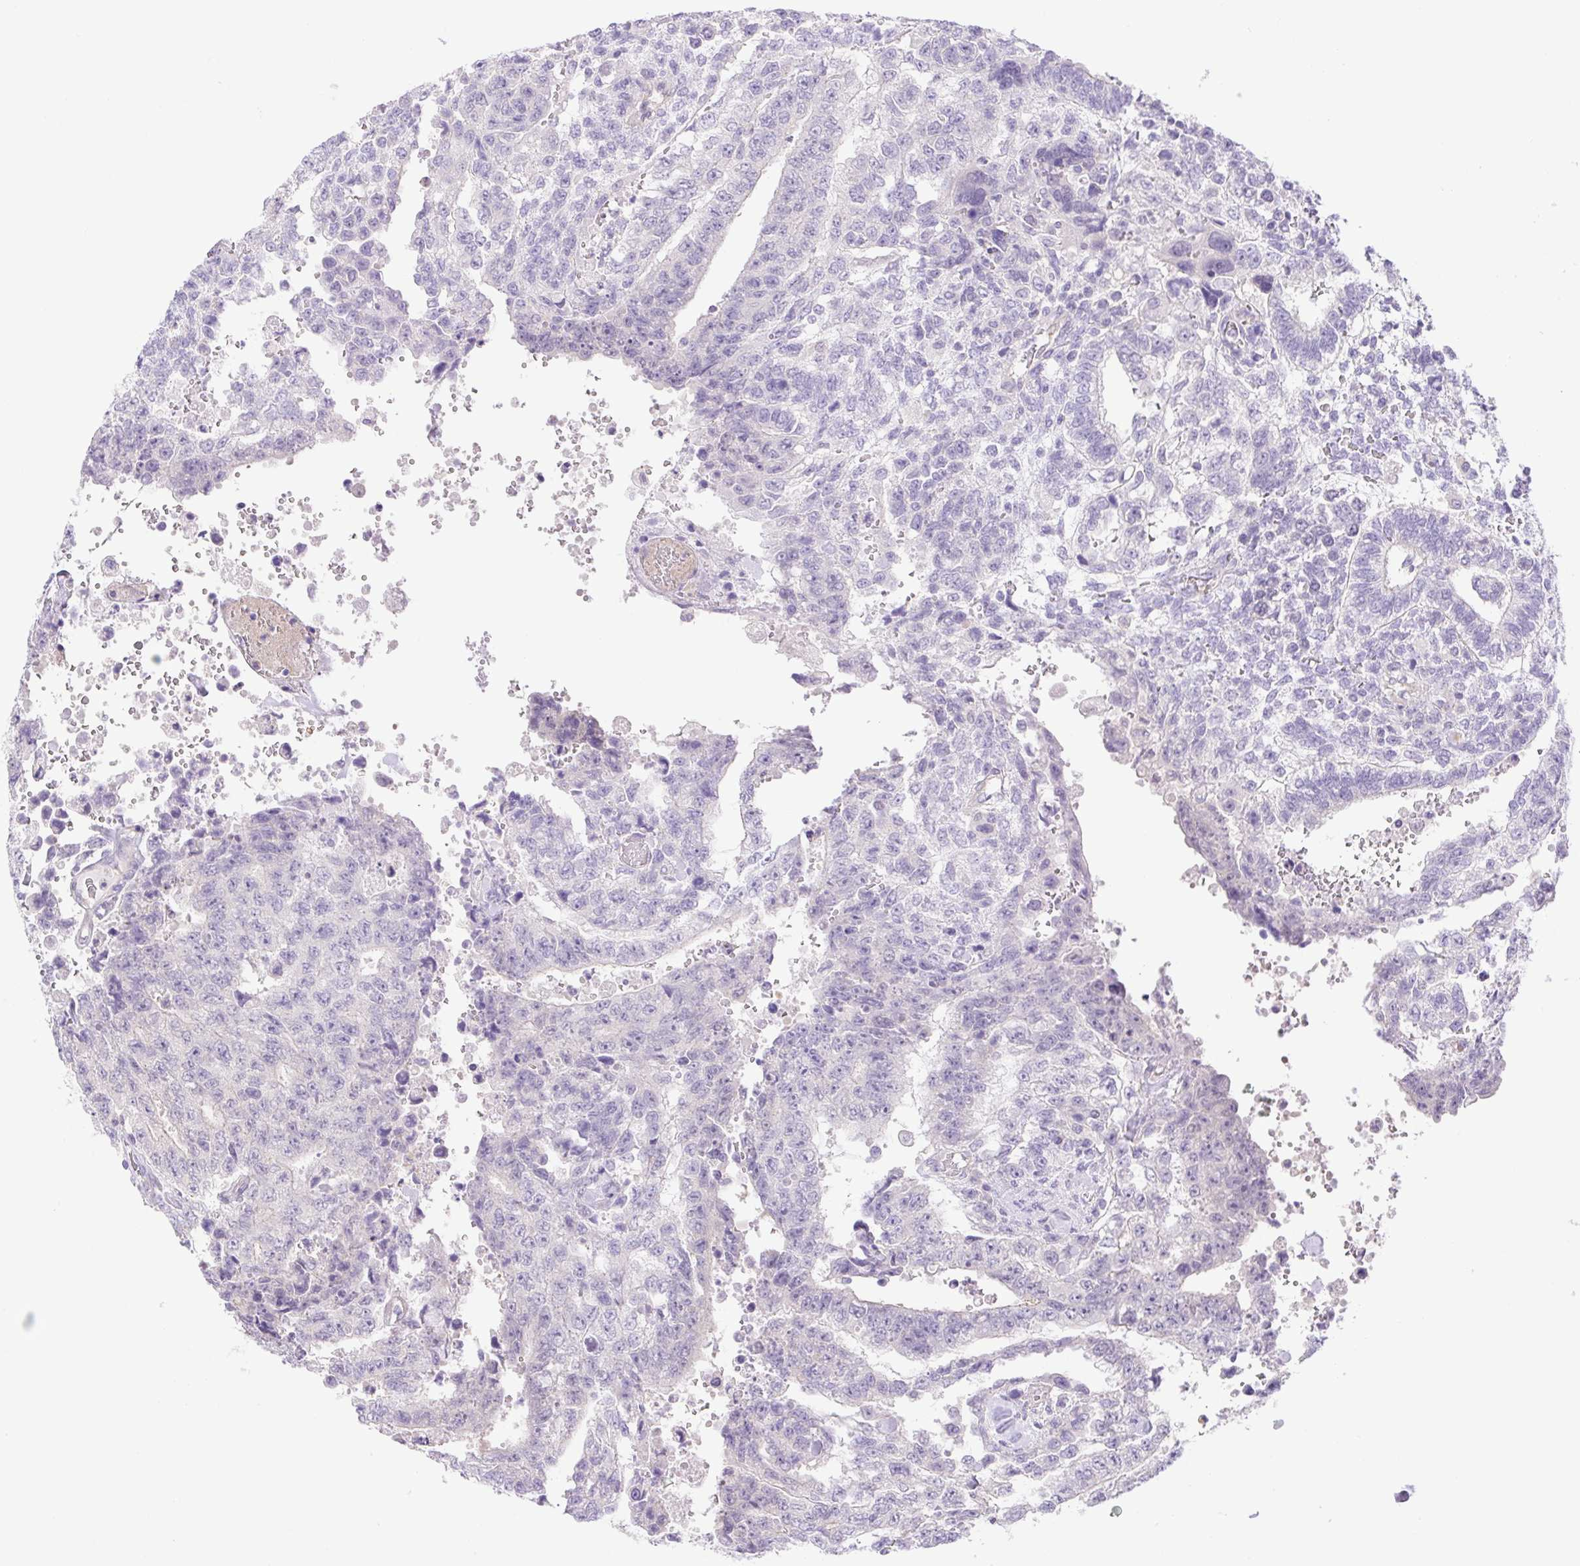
{"staining": {"intensity": "negative", "quantity": "none", "location": "none"}, "tissue": "testis cancer", "cell_type": "Tumor cells", "image_type": "cancer", "snomed": [{"axis": "morphology", "description": "Carcinoma, Embryonal, NOS"}, {"axis": "topography", "description": "Testis"}], "caption": "Embryonal carcinoma (testis) stained for a protein using IHC reveals no expression tumor cells.", "gene": "FAM177B", "patient": {"sex": "male", "age": 24}}